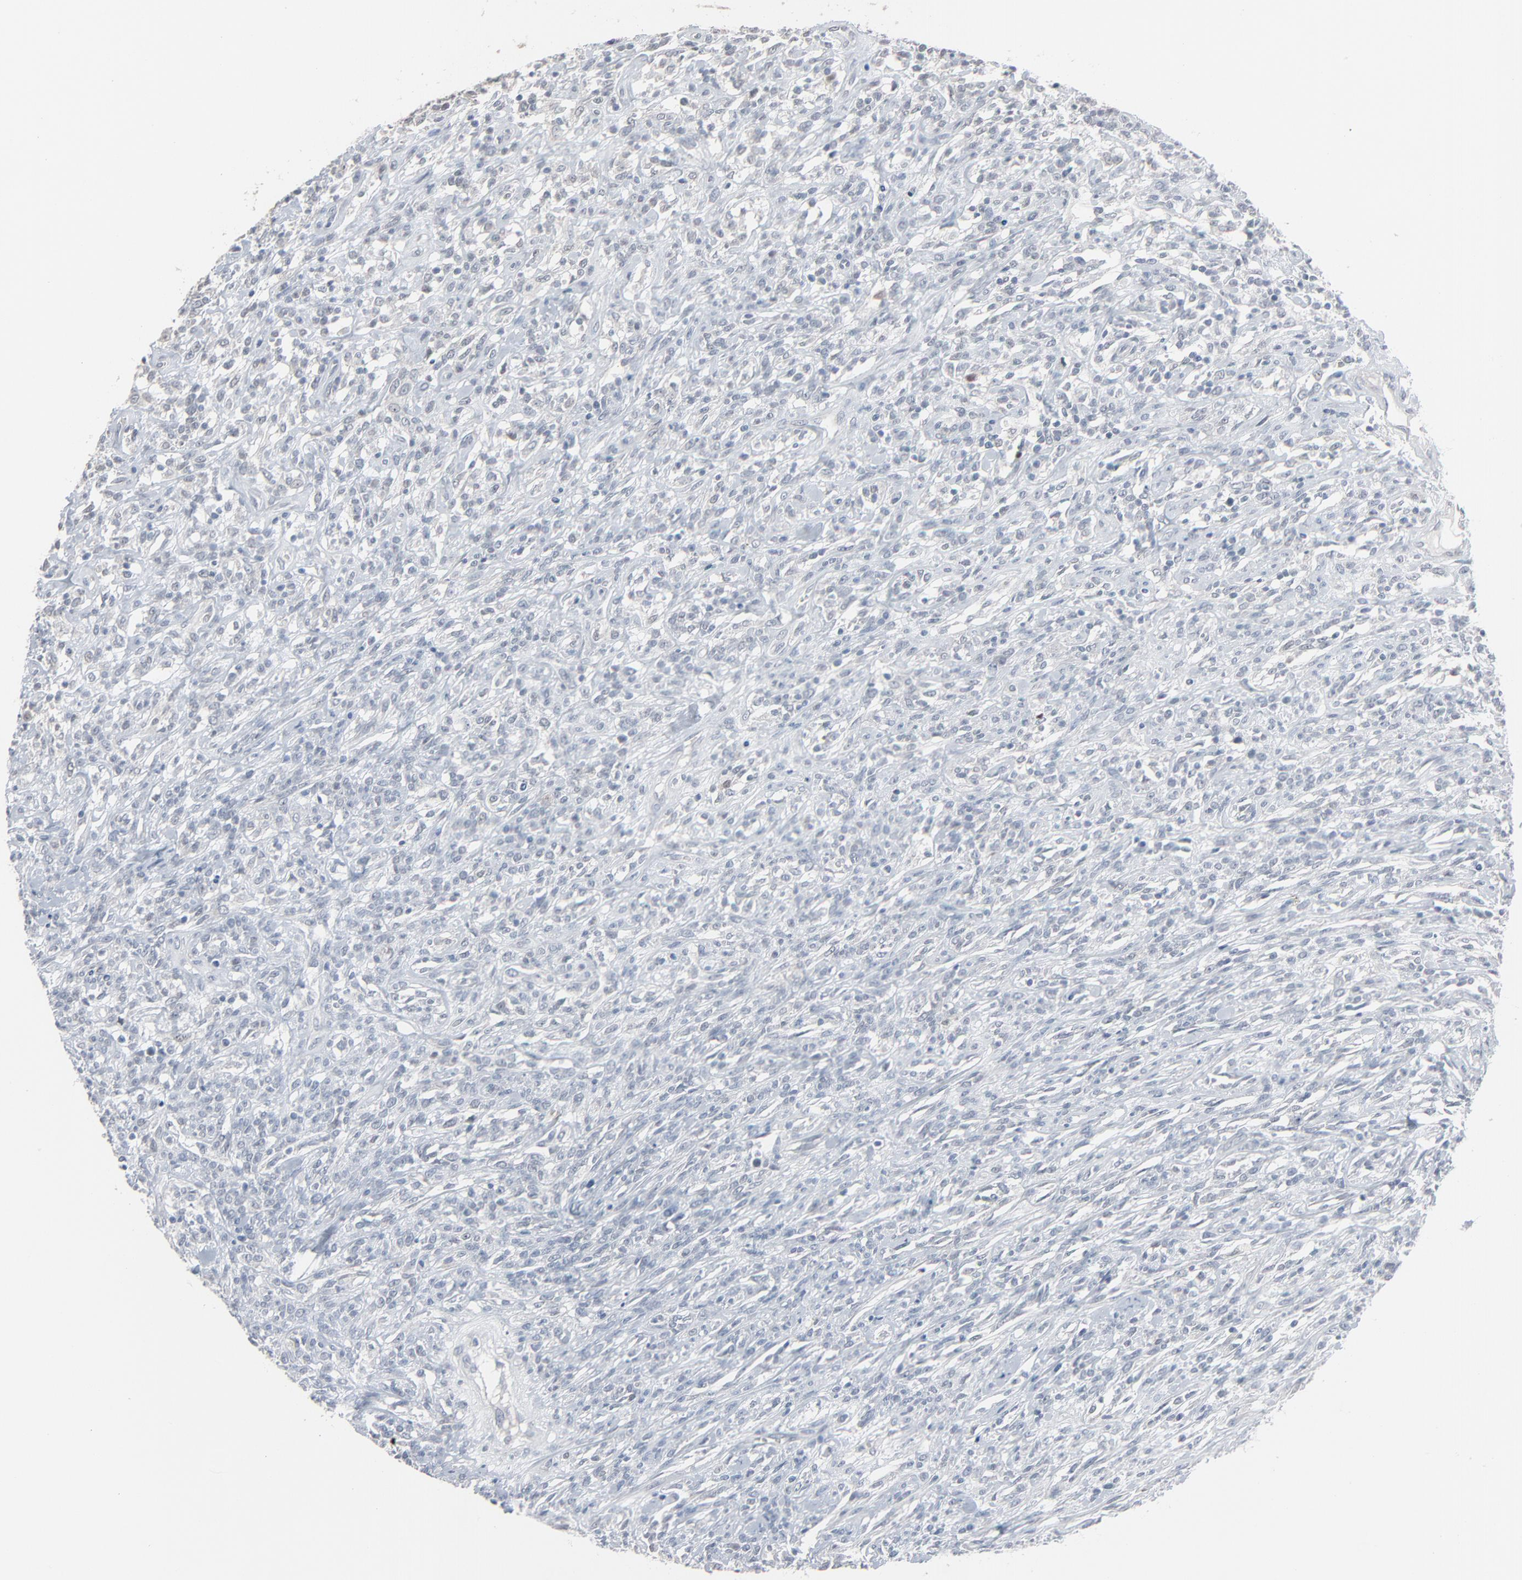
{"staining": {"intensity": "negative", "quantity": "none", "location": "none"}, "tissue": "lymphoma", "cell_type": "Tumor cells", "image_type": "cancer", "snomed": [{"axis": "morphology", "description": "Malignant lymphoma, non-Hodgkin's type, High grade"}, {"axis": "topography", "description": "Lymph node"}], "caption": "There is no significant staining in tumor cells of malignant lymphoma, non-Hodgkin's type (high-grade).", "gene": "SAGE1", "patient": {"sex": "female", "age": 73}}